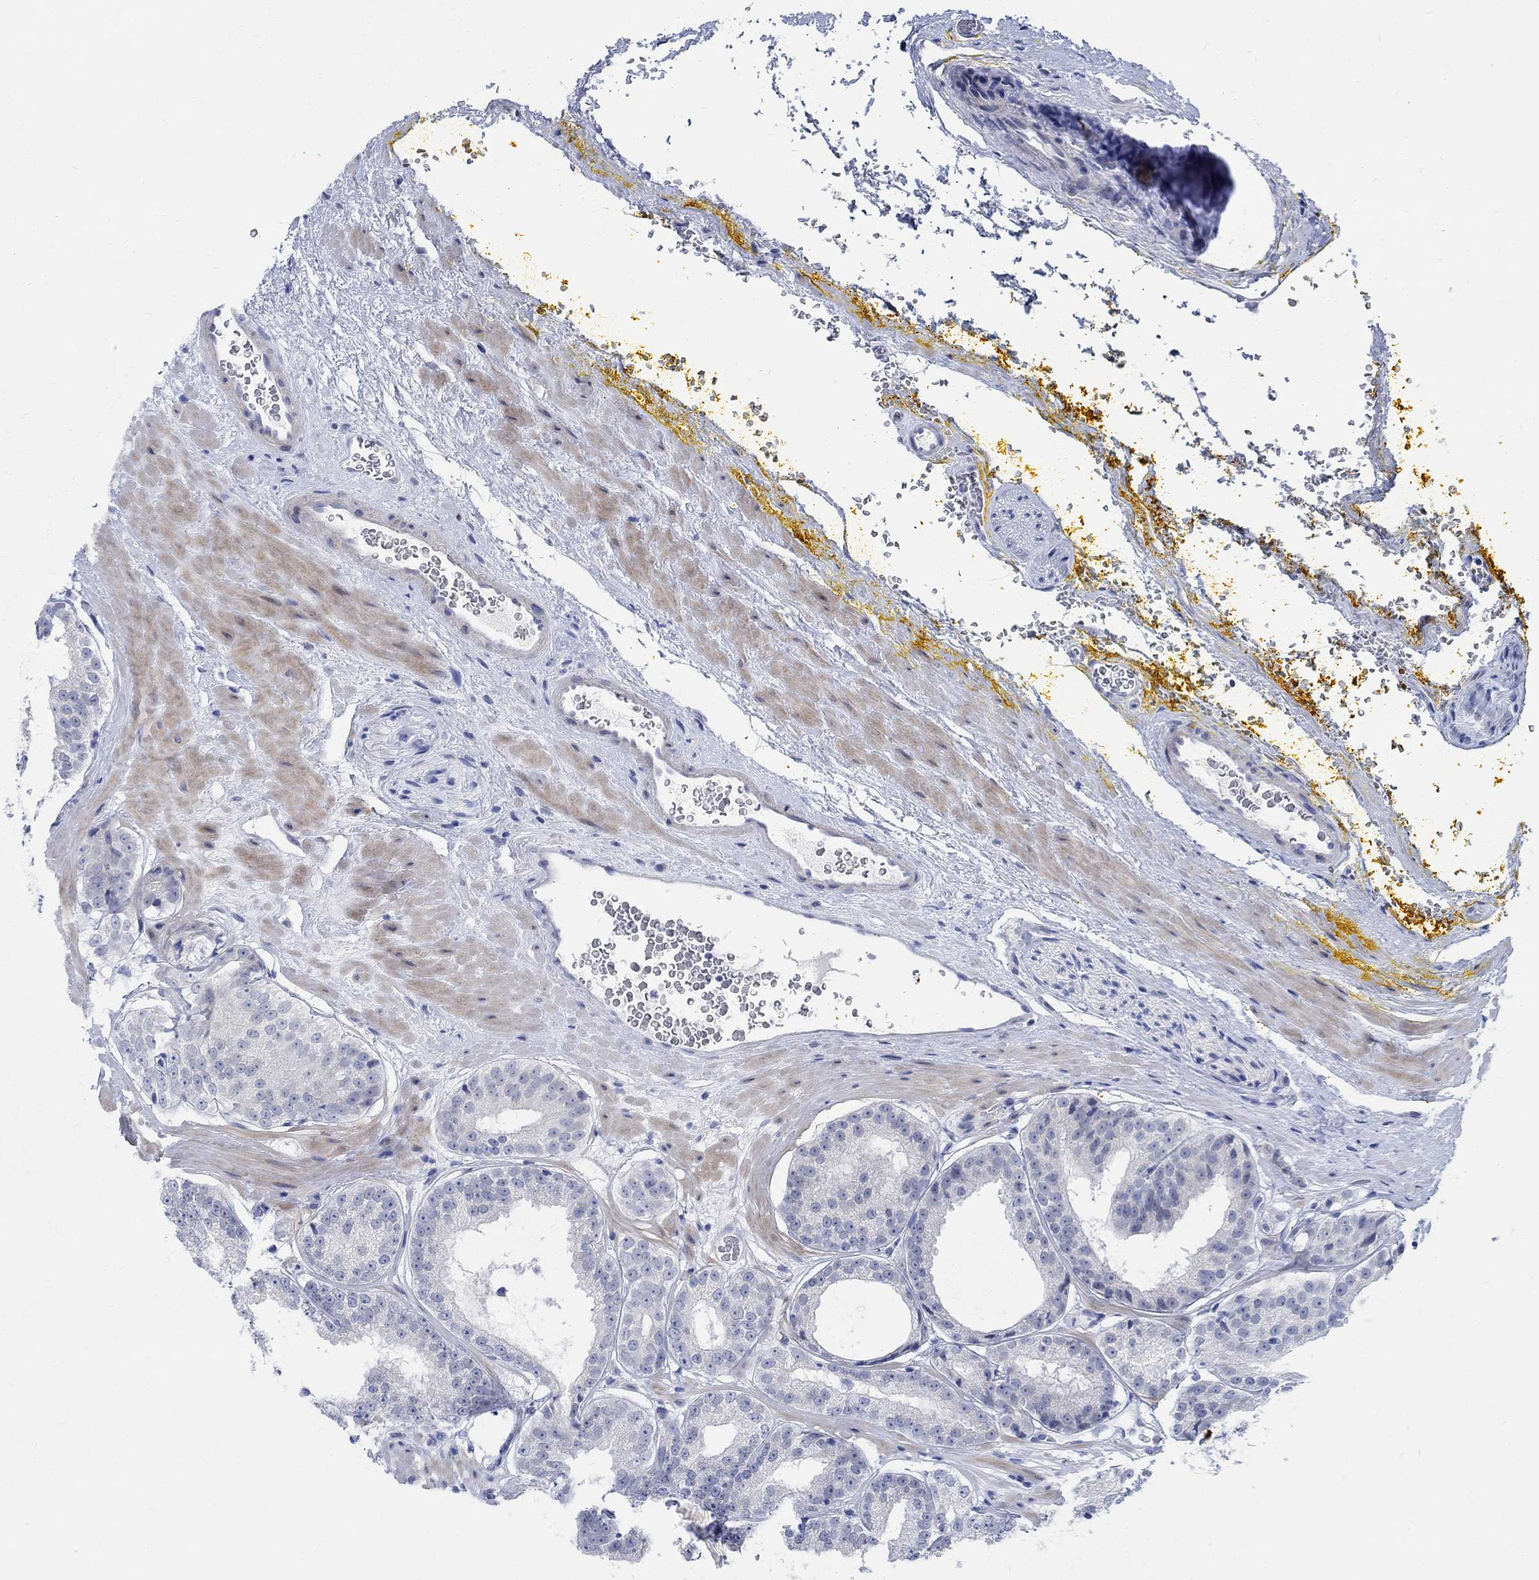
{"staining": {"intensity": "negative", "quantity": "none", "location": "none"}, "tissue": "prostate cancer", "cell_type": "Tumor cells", "image_type": "cancer", "snomed": [{"axis": "morphology", "description": "Adenocarcinoma, Low grade"}, {"axis": "topography", "description": "Prostate"}], "caption": "The image demonstrates no staining of tumor cells in low-grade adenocarcinoma (prostate).", "gene": "CAMK2N1", "patient": {"sex": "male", "age": 60}}